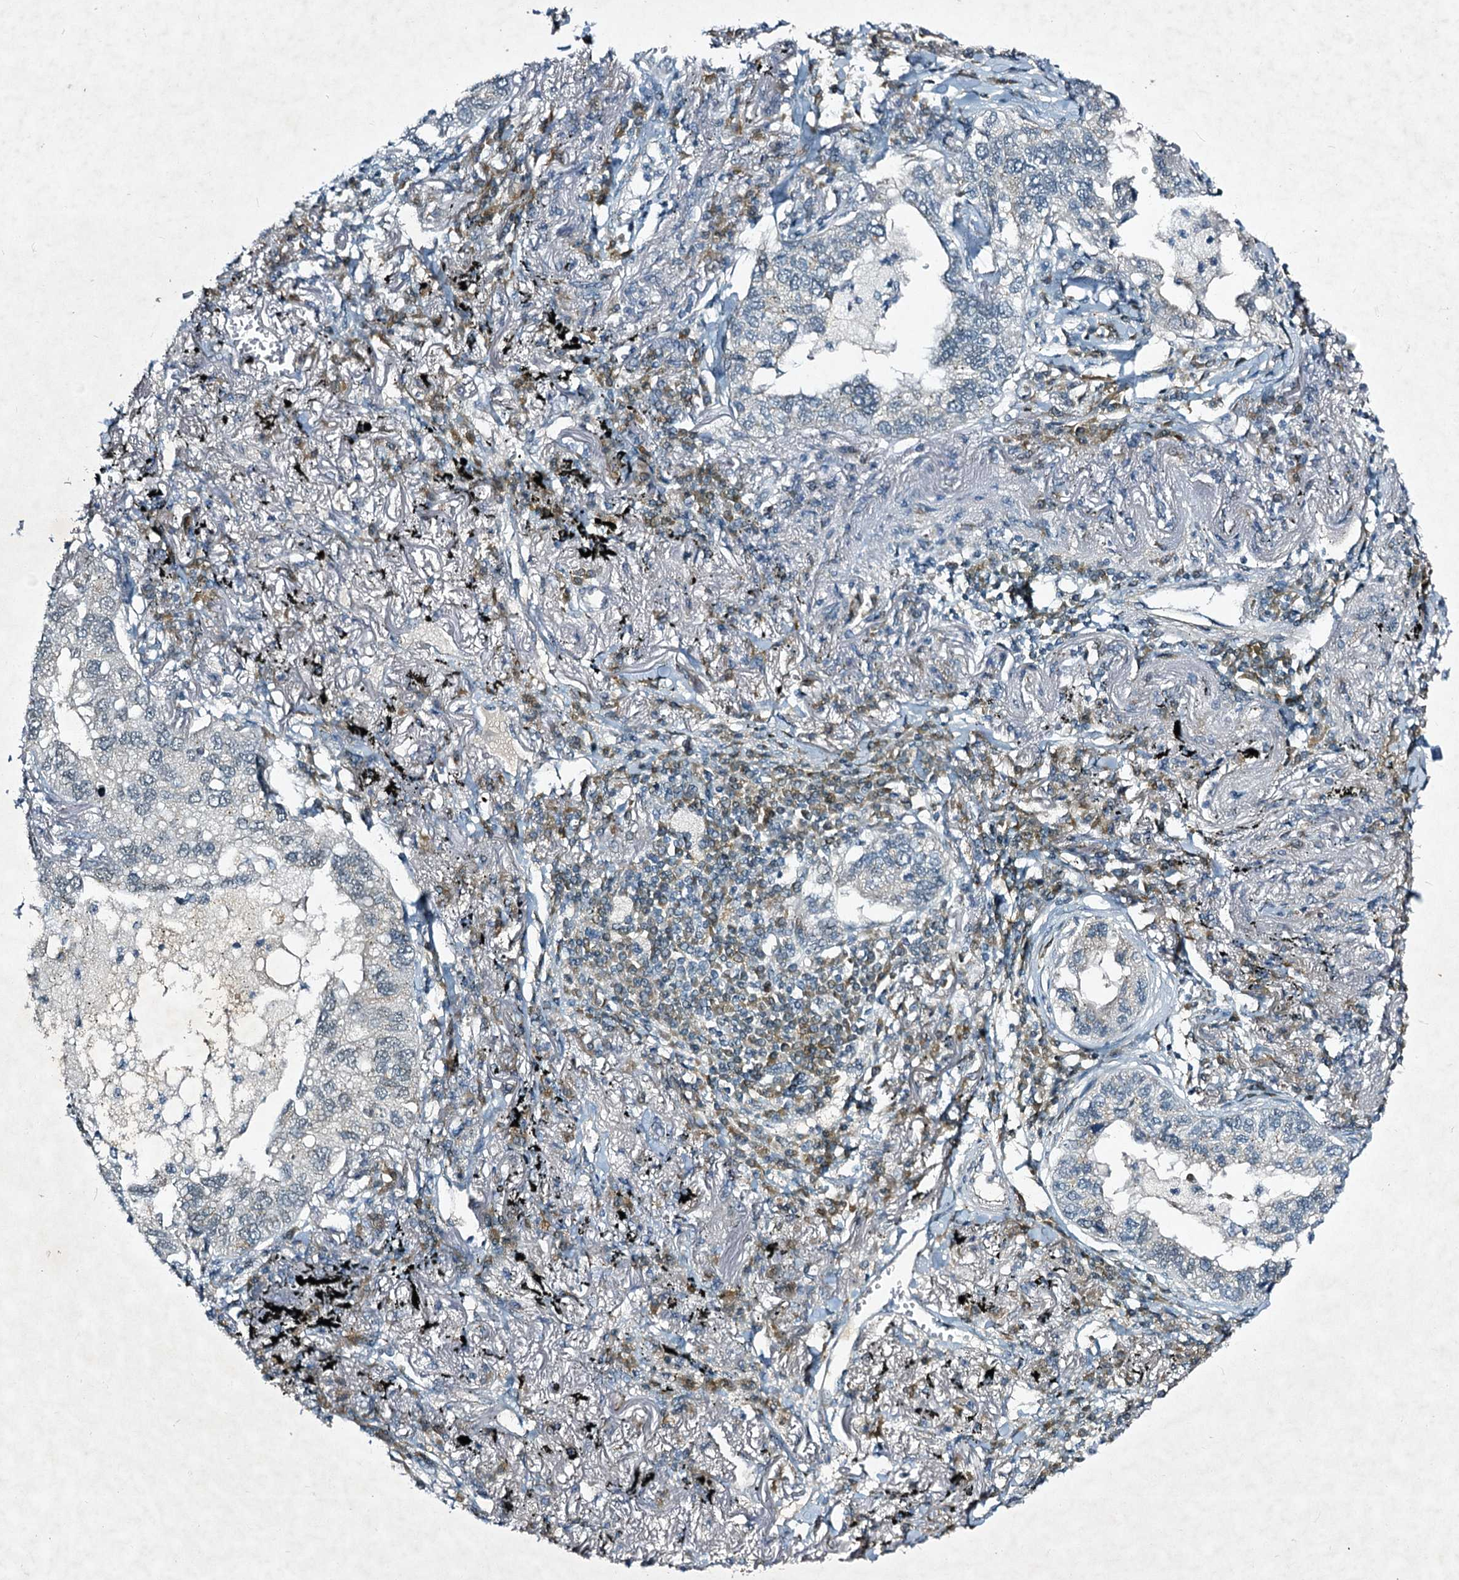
{"staining": {"intensity": "negative", "quantity": "none", "location": "none"}, "tissue": "lung cancer", "cell_type": "Tumor cells", "image_type": "cancer", "snomed": [{"axis": "morphology", "description": "Adenocarcinoma, NOS"}, {"axis": "topography", "description": "Lung"}], "caption": "Tumor cells show no significant protein positivity in lung cancer.", "gene": "STAP1", "patient": {"sex": "male", "age": 65}}